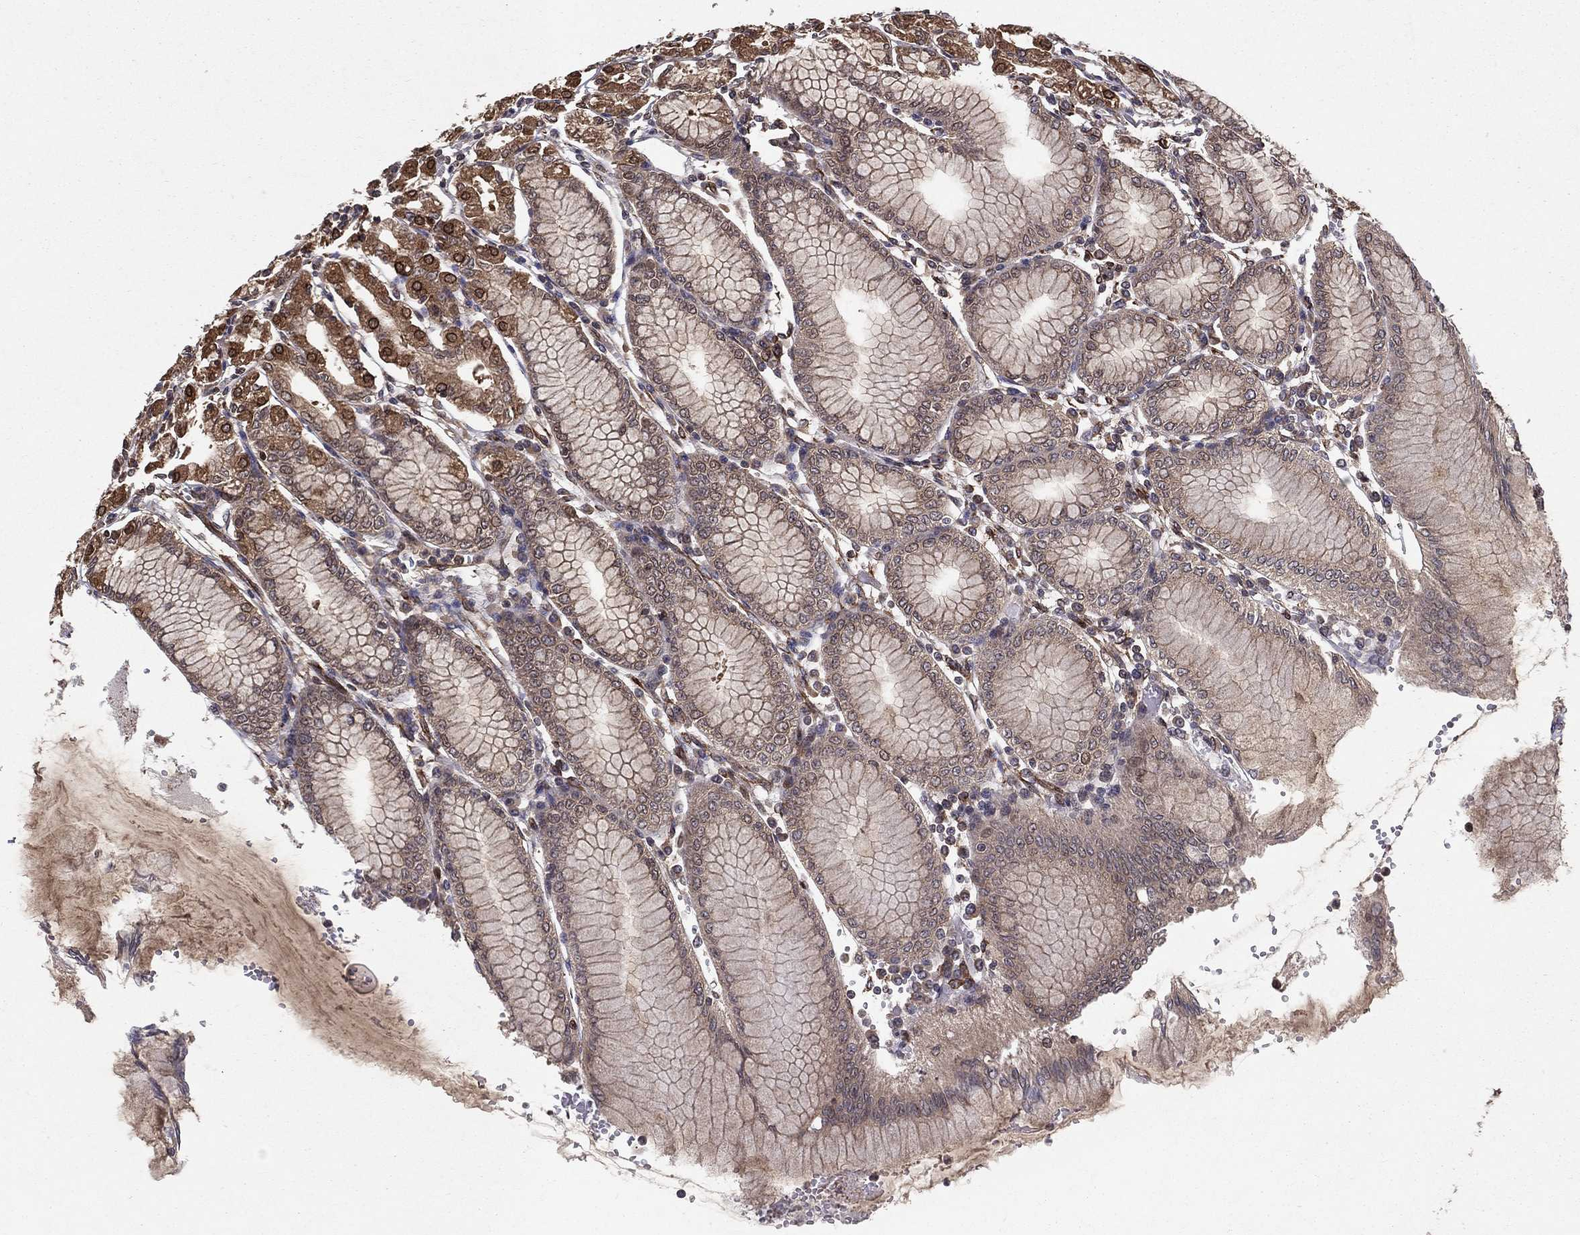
{"staining": {"intensity": "moderate", "quantity": "25%-75%", "location": "cytoplasmic/membranous"}, "tissue": "stomach", "cell_type": "Glandular cells", "image_type": "normal", "snomed": [{"axis": "morphology", "description": "Normal tissue, NOS"}, {"axis": "topography", "description": "Skeletal muscle"}, {"axis": "topography", "description": "Stomach"}], "caption": "Immunohistochemistry staining of normal stomach, which shows medium levels of moderate cytoplasmic/membranous staining in about 25%-75% of glandular cells indicating moderate cytoplasmic/membranous protein expression. The staining was performed using DAB (brown) for protein detection and nuclei were counterstained in hematoxylin (blue).", "gene": "CERS2", "patient": {"sex": "female", "age": 57}}